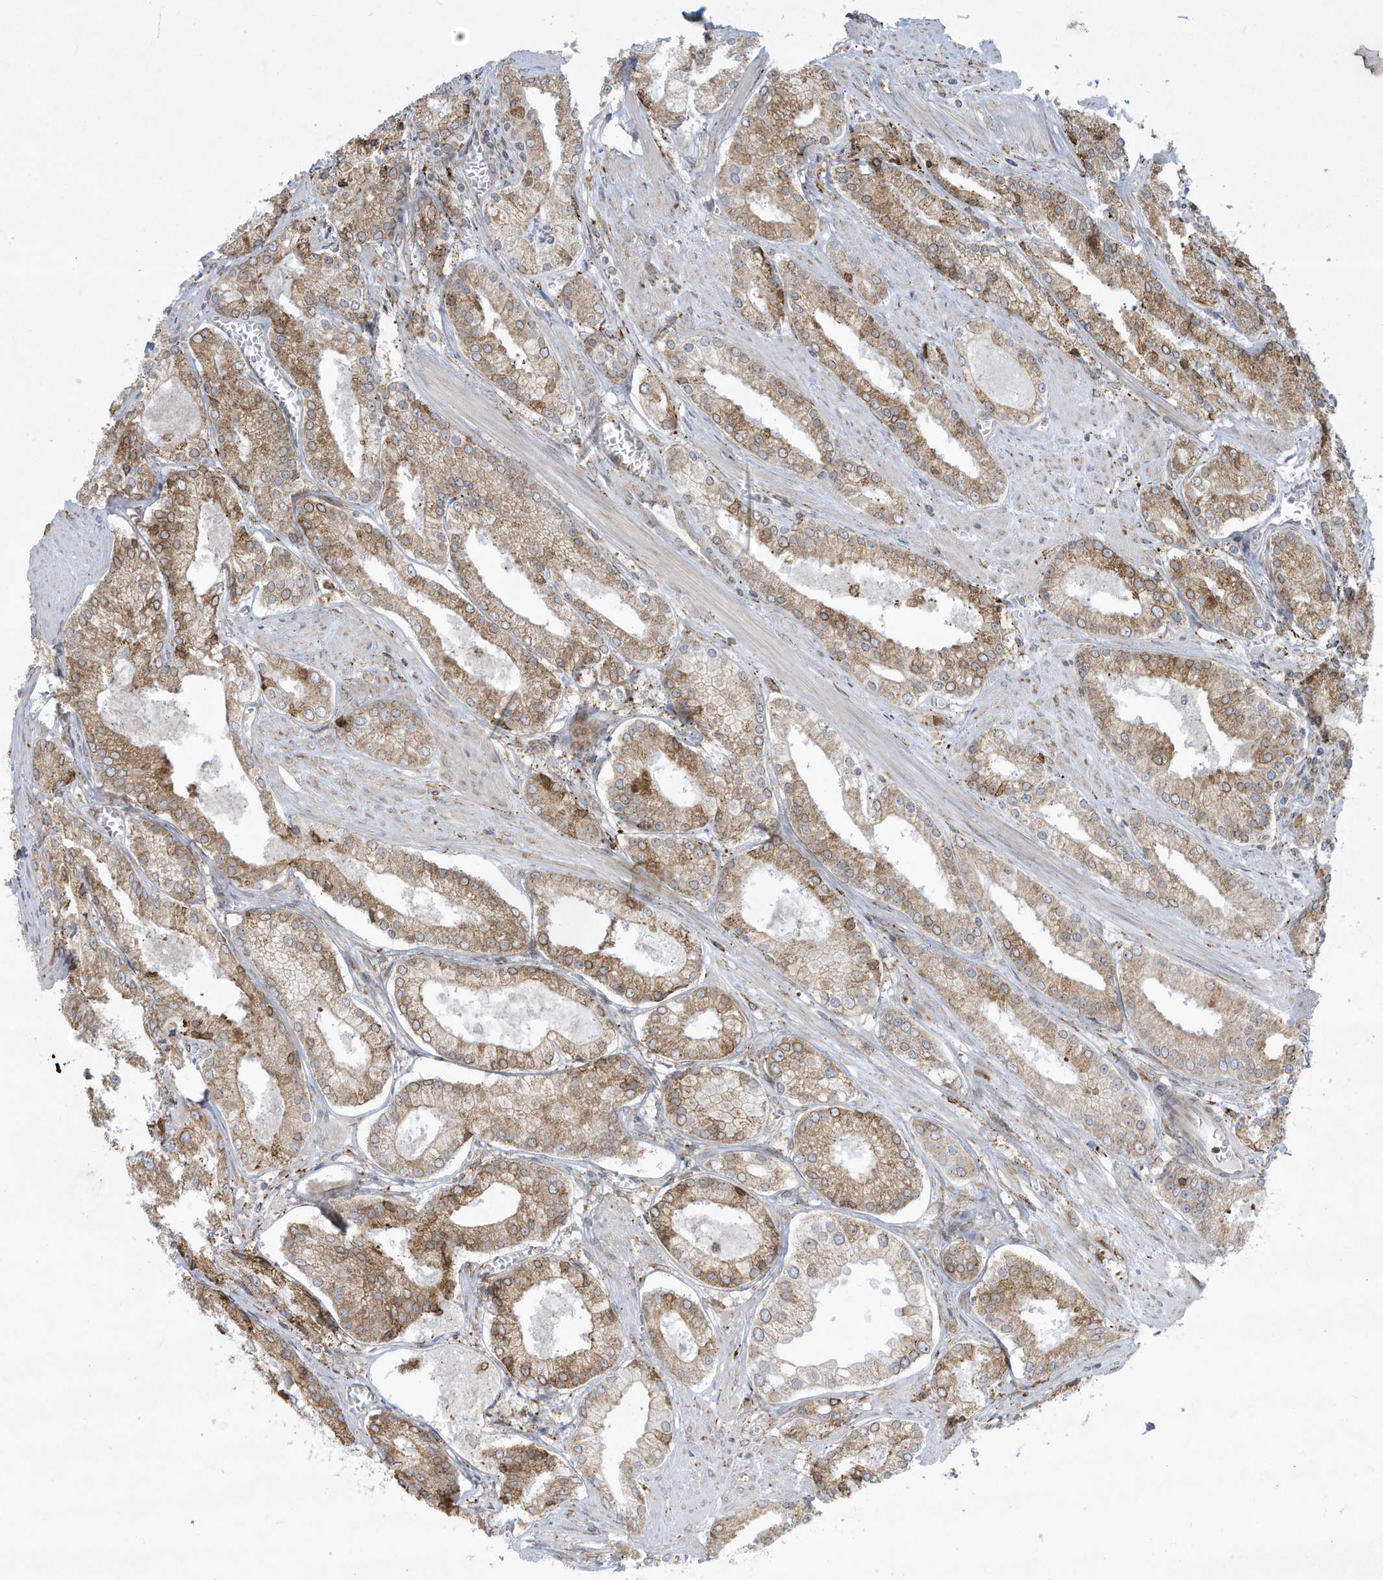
{"staining": {"intensity": "moderate", "quantity": ">75%", "location": "cytoplasmic/membranous"}, "tissue": "prostate cancer", "cell_type": "Tumor cells", "image_type": "cancer", "snomed": [{"axis": "morphology", "description": "Adenocarcinoma, Low grade"}, {"axis": "topography", "description": "Prostate"}], "caption": "Prostate adenocarcinoma (low-grade) stained for a protein (brown) demonstrates moderate cytoplasmic/membranous positive staining in about >75% of tumor cells.", "gene": "PTK6", "patient": {"sex": "male", "age": 54}}